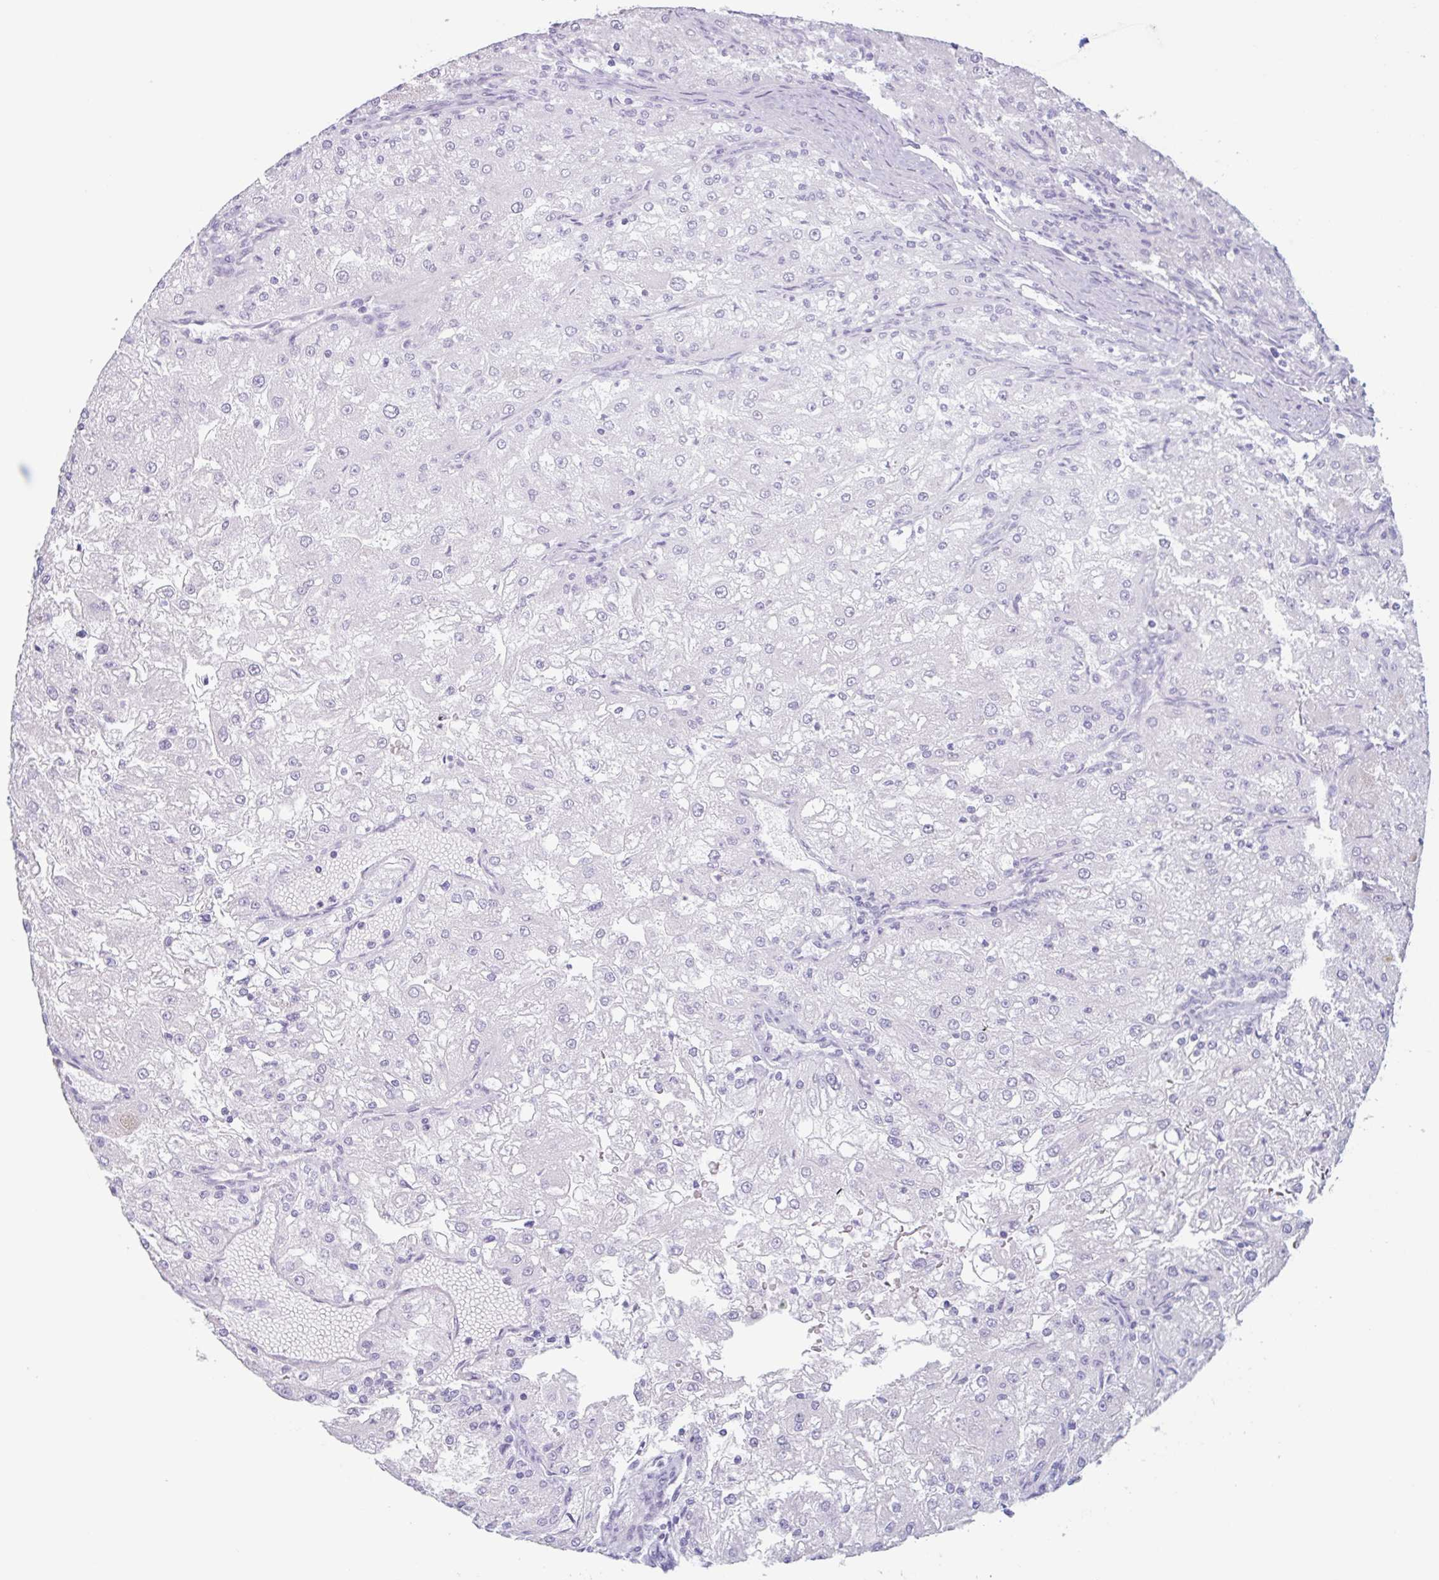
{"staining": {"intensity": "negative", "quantity": "none", "location": "none"}, "tissue": "renal cancer", "cell_type": "Tumor cells", "image_type": "cancer", "snomed": [{"axis": "morphology", "description": "Adenocarcinoma, NOS"}, {"axis": "topography", "description": "Kidney"}], "caption": "Immunohistochemical staining of renal cancer reveals no significant staining in tumor cells.", "gene": "MYH10", "patient": {"sex": "female", "age": 74}}